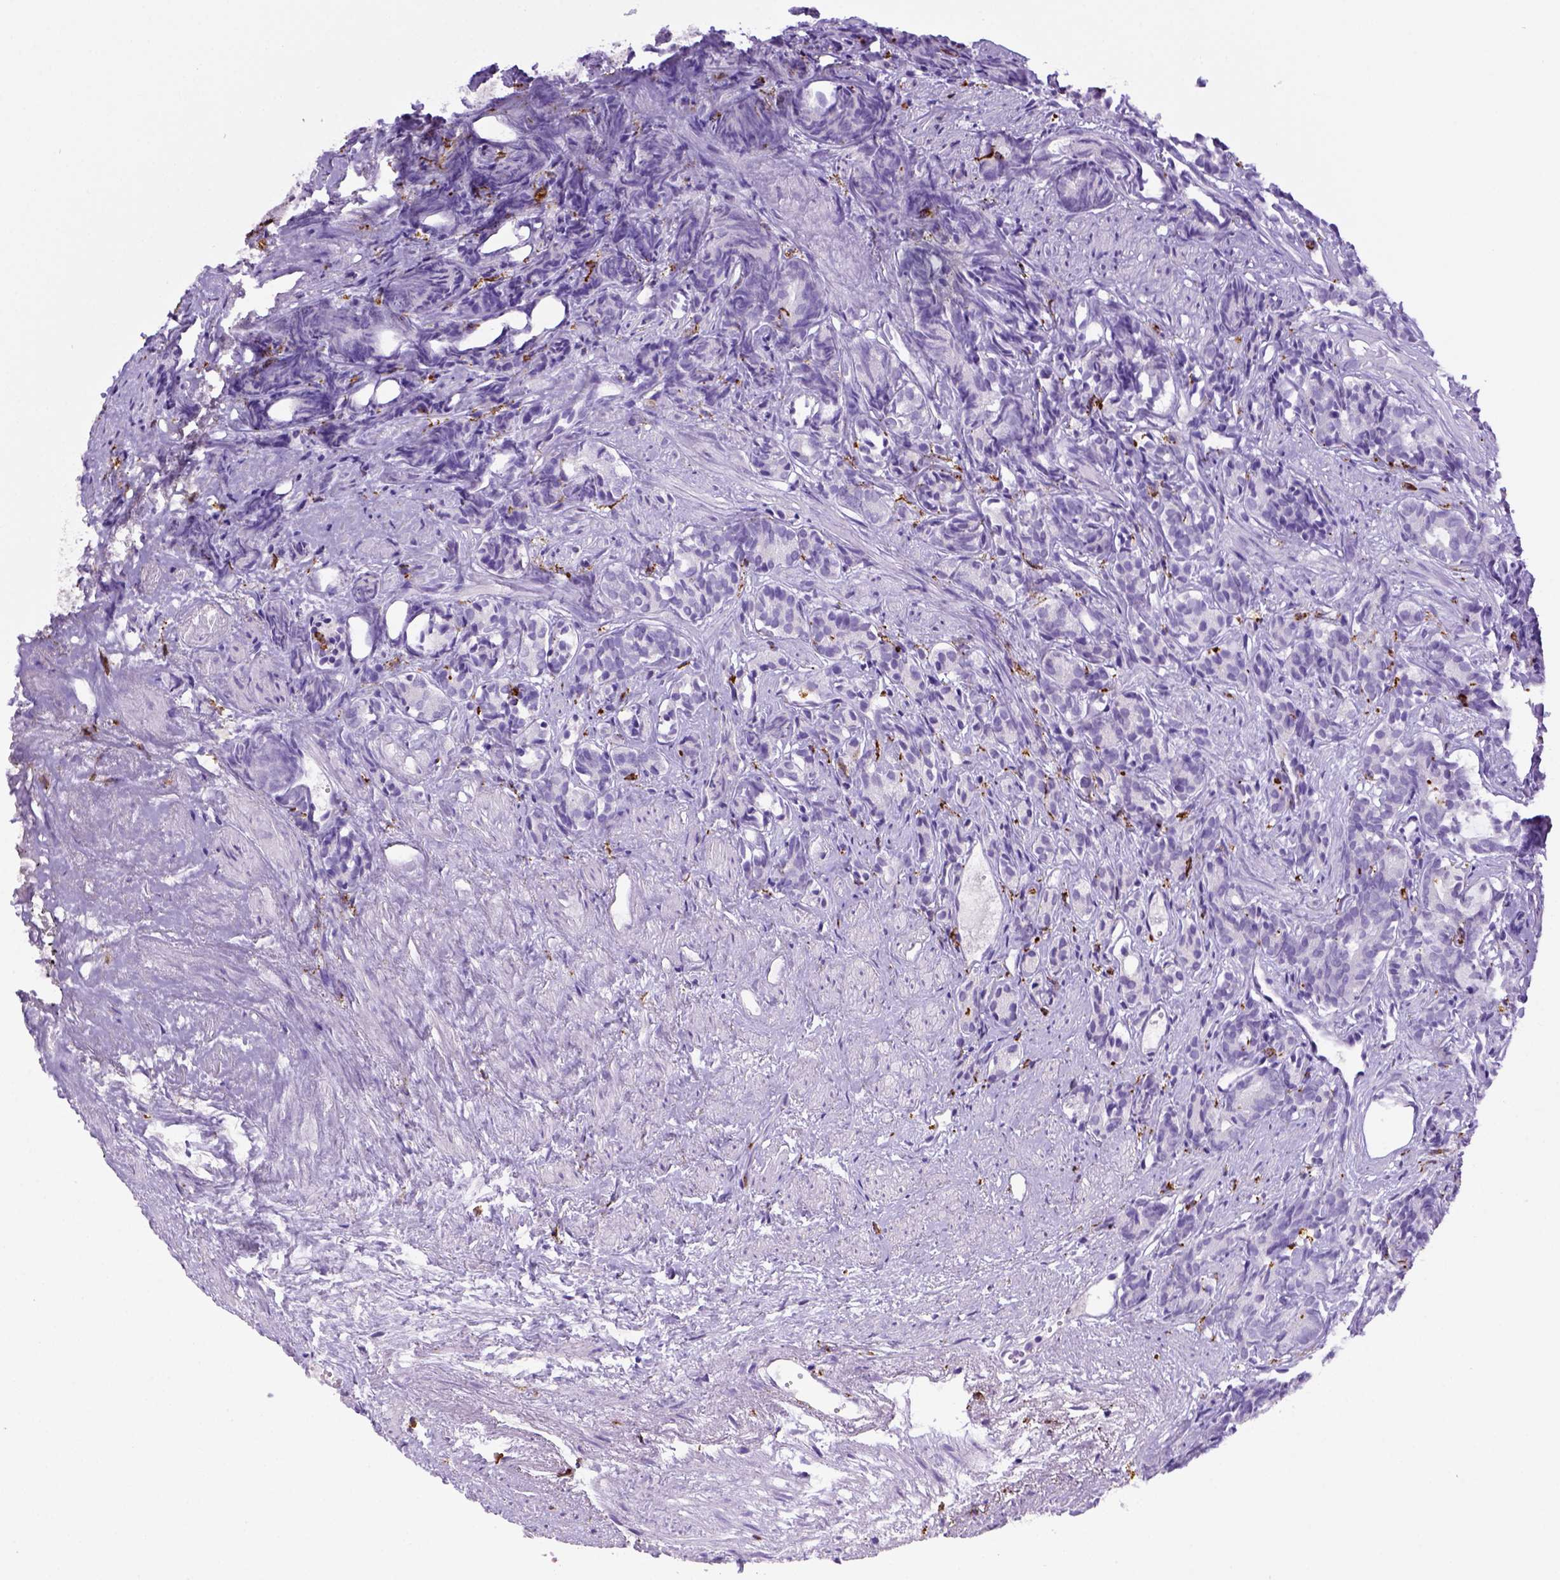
{"staining": {"intensity": "negative", "quantity": "none", "location": "none"}, "tissue": "prostate cancer", "cell_type": "Tumor cells", "image_type": "cancer", "snomed": [{"axis": "morphology", "description": "Adenocarcinoma, High grade"}, {"axis": "topography", "description": "Prostate"}], "caption": "An immunohistochemistry (IHC) image of prostate cancer (adenocarcinoma (high-grade)) is shown. There is no staining in tumor cells of prostate cancer (adenocarcinoma (high-grade)).", "gene": "CD68", "patient": {"sex": "male", "age": 84}}